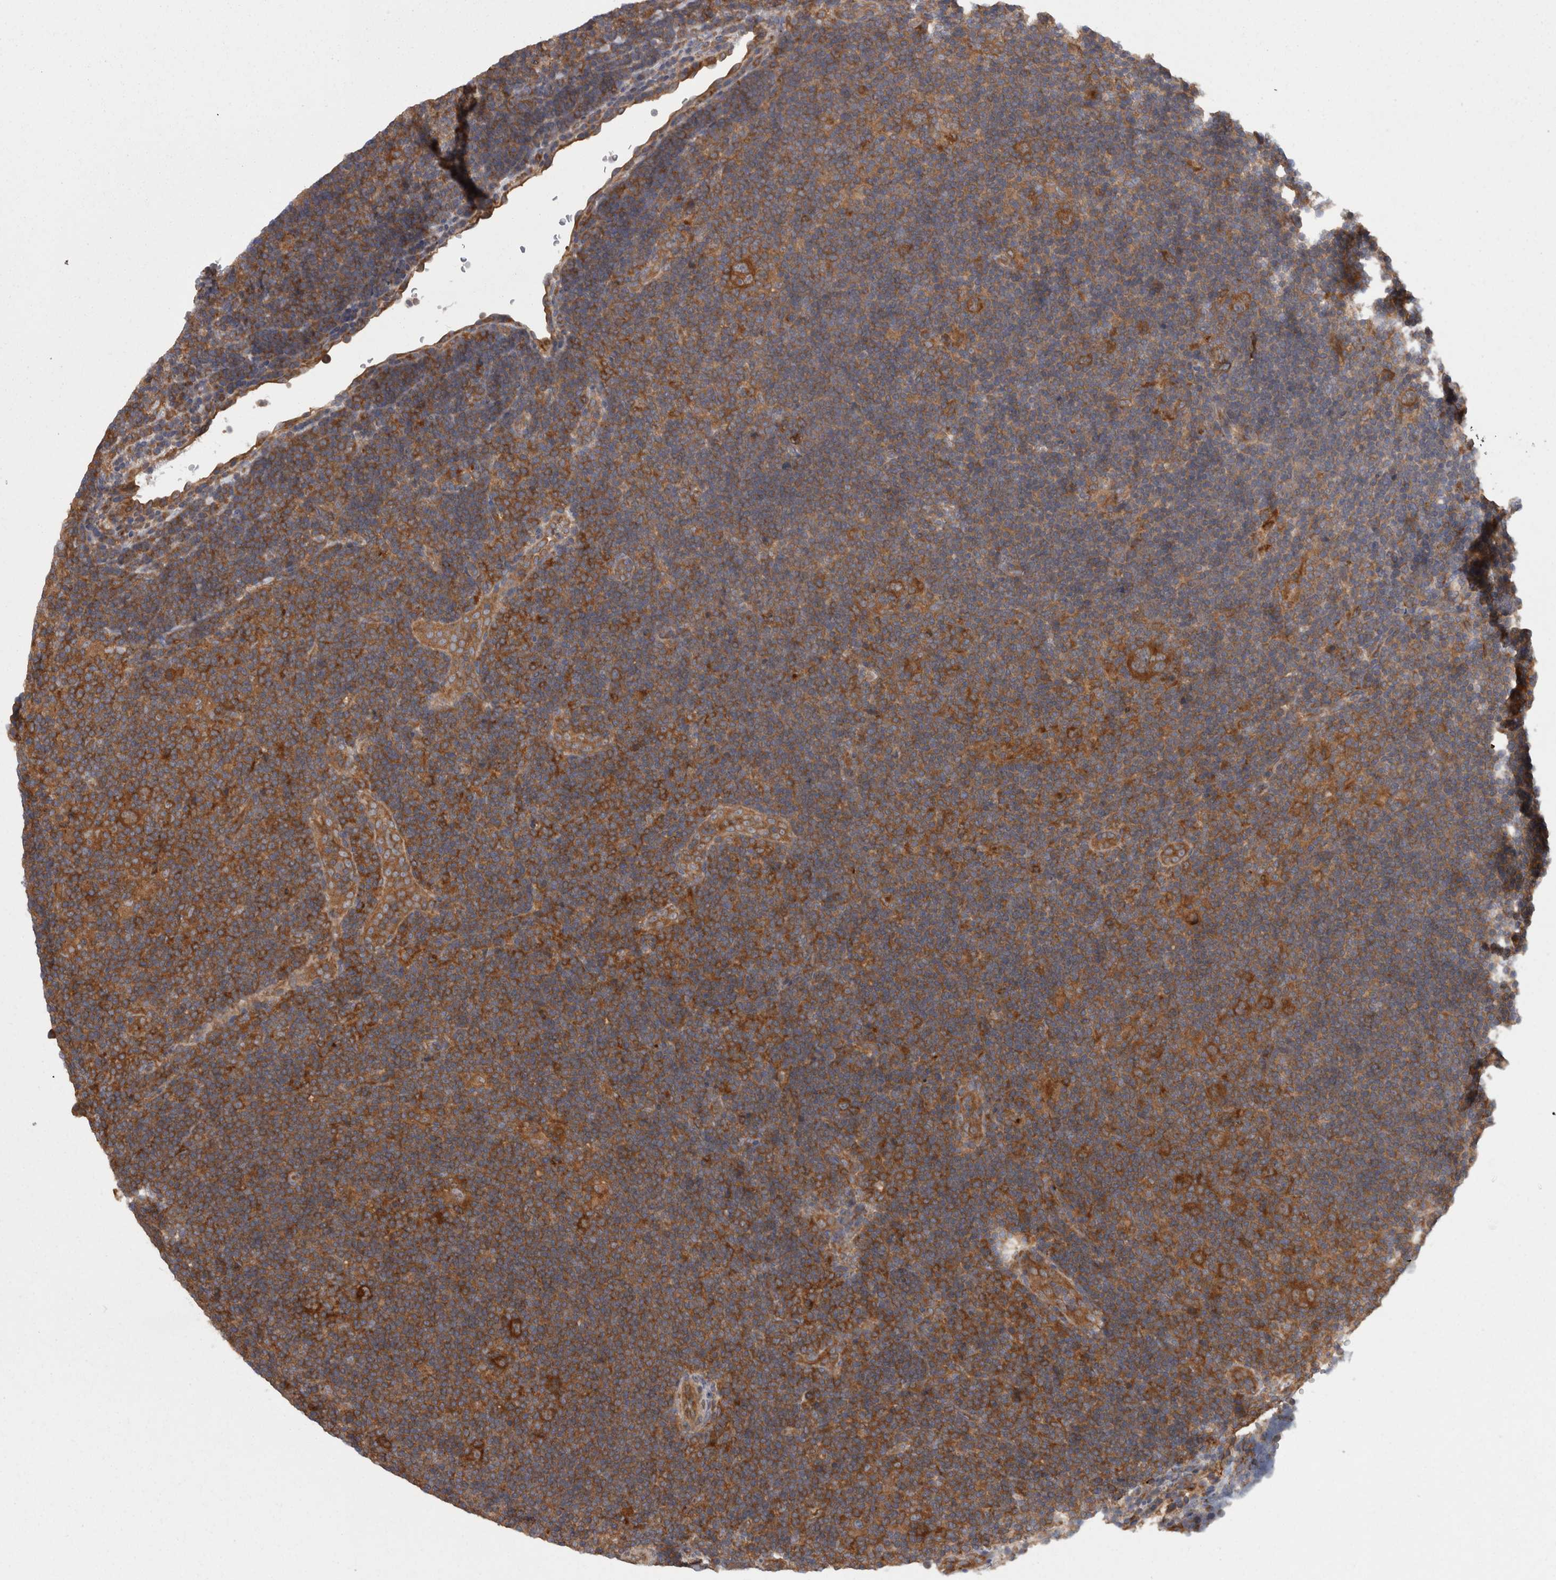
{"staining": {"intensity": "strong", "quantity": ">75%", "location": "cytoplasmic/membranous"}, "tissue": "lymphoma", "cell_type": "Tumor cells", "image_type": "cancer", "snomed": [{"axis": "morphology", "description": "Hodgkin's disease, NOS"}, {"axis": "topography", "description": "Lymph node"}], "caption": "Immunohistochemistry (IHC) histopathology image of human lymphoma stained for a protein (brown), which displays high levels of strong cytoplasmic/membranous staining in about >75% of tumor cells.", "gene": "SMCR8", "patient": {"sex": "female", "age": 57}}